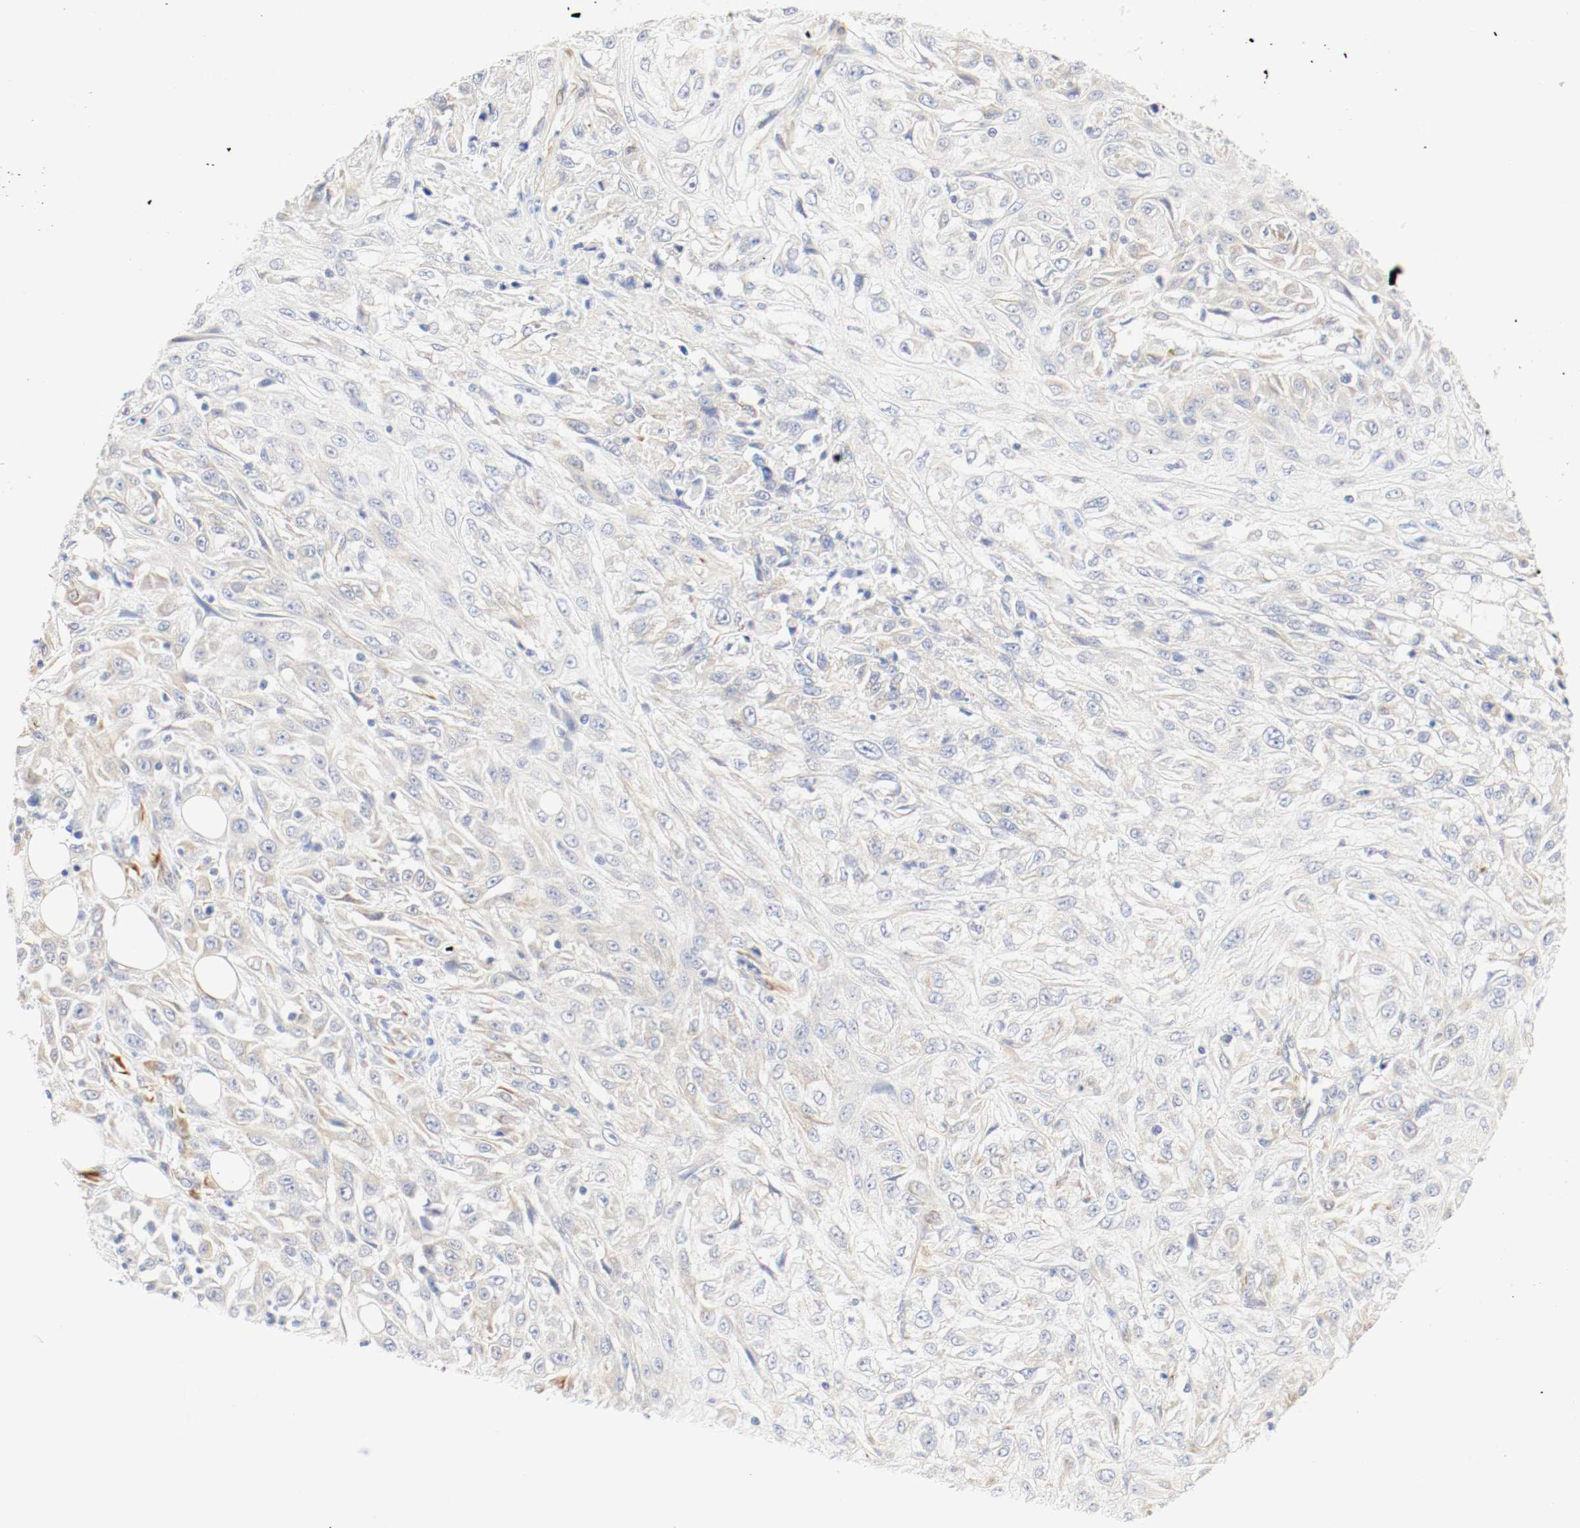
{"staining": {"intensity": "weak", "quantity": "<25%", "location": "cytoplasmic/membranous"}, "tissue": "skin cancer", "cell_type": "Tumor cells", "image_type": "cancer", "snomed": [{"axis": "morphology", "description": "Squamous cell carcinoma, NOS"}, {"axis": "topography", "description": "Skin"}], "caption": "This is an IHC photomicrograph of human skin cancer (squamous cell carcinoma). There is no expression in tumor cells.", "gene": "GIT1", "patient": {"sex": "male", "age": 75}}